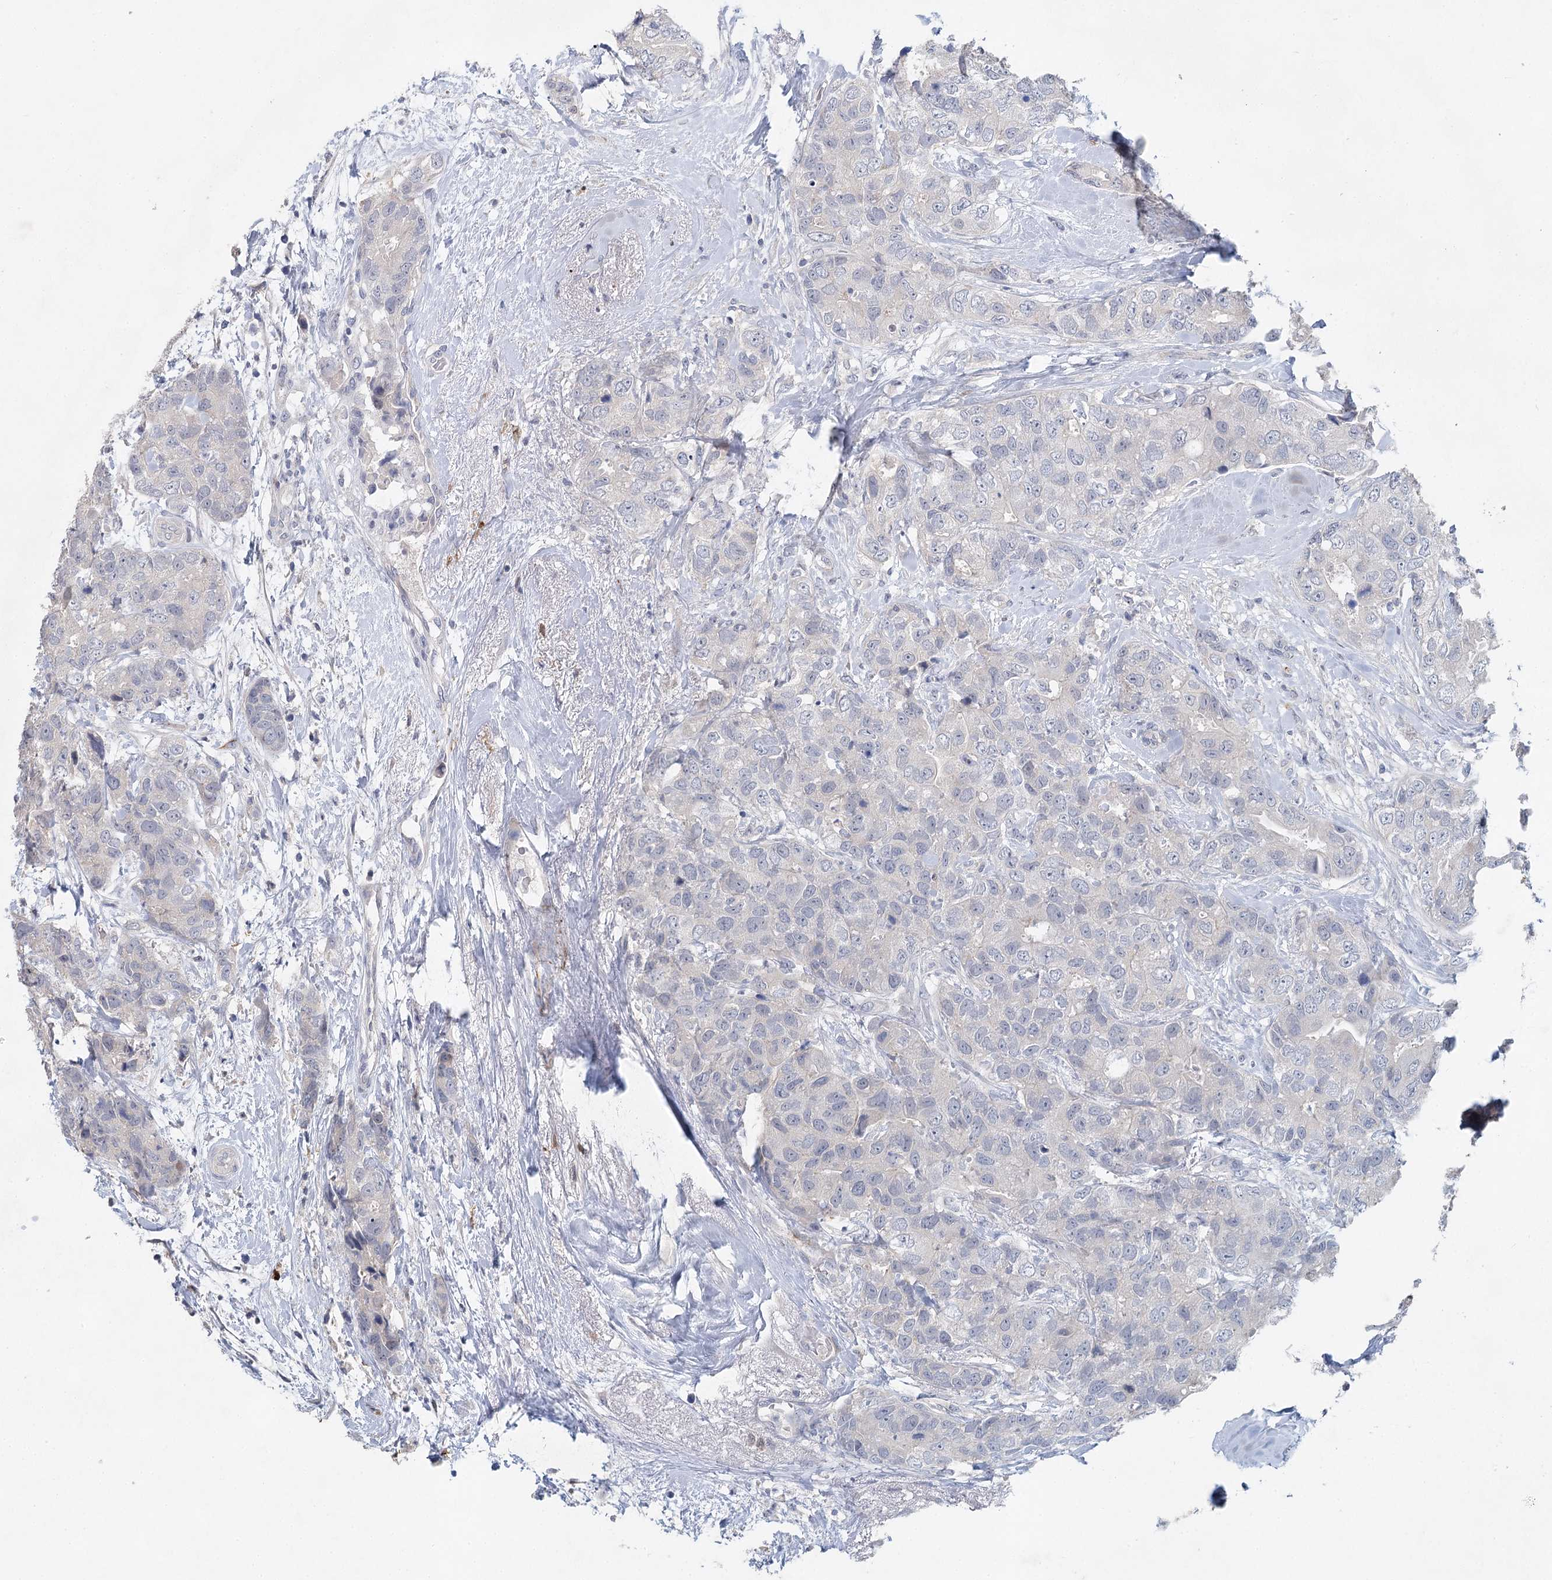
{"staining": {"intensity": "negative", "quantity": "none", "location": "none"}, "tissue": "breast cancer", "cell_type": "Tumor cells", "image_type": "cancer", "snomed": [{"axis": "morphology", "description": "Duct carcinoma"}, {"axis": "topography", "description": "Breast"}], "caption": "DAB immunohistochemical staining of breast cancer demonstrates no significant staining in tumor cells. (Stains: DAB (3,3'-diaminobenzidine) immunohistochemistry with hematoxylin counter stain, Microscopy: brightfield microscopy at high magnification).", "gene": "SLC19A3", "patient": {"sex": "female", "age": 62}}